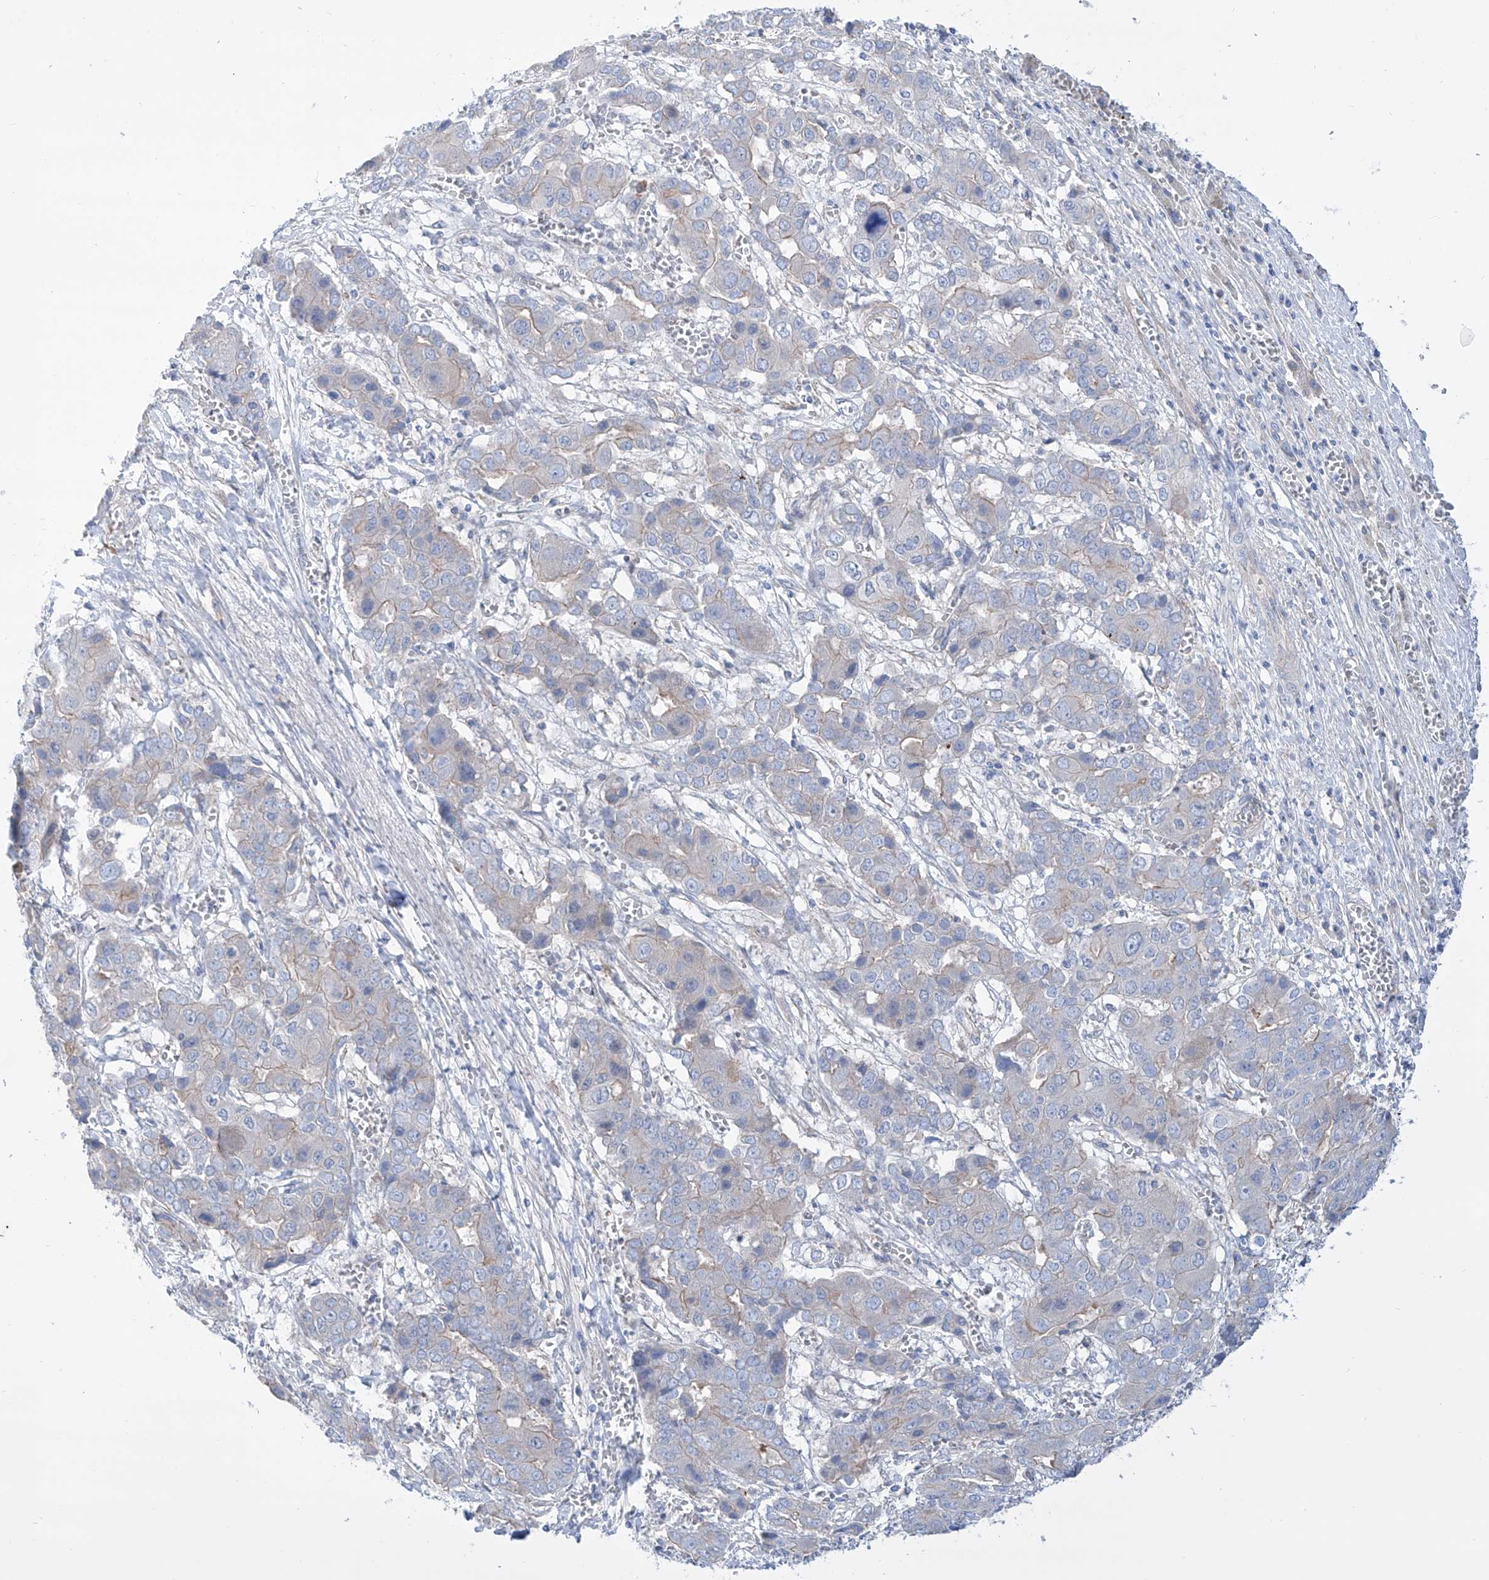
{"staining": {"intensity": "weak", "quantity": "<25%", "location": "cytoplasmic/membranous"}, "tissue": "liver cancer", "cell_type": "Tumor cells", "image_type": "cancer", "snomed": [{"axis": "morphology", "description": "Cholangiocarcinoma"}, {"axis": "topography", "description": "Liver"}], "caption": "DAB immunohistochemical staining of liver cancer exhibits no significant expression in tumor cells. Brightfield microscopy of immunohistochemistry stained with DAB (3,3'-diaminobenzidine) (brown) and hematoxylin (blue), captured at high magnification.", "gene": "TMEM209", "patient": {"sex": "male", "age": 67}}